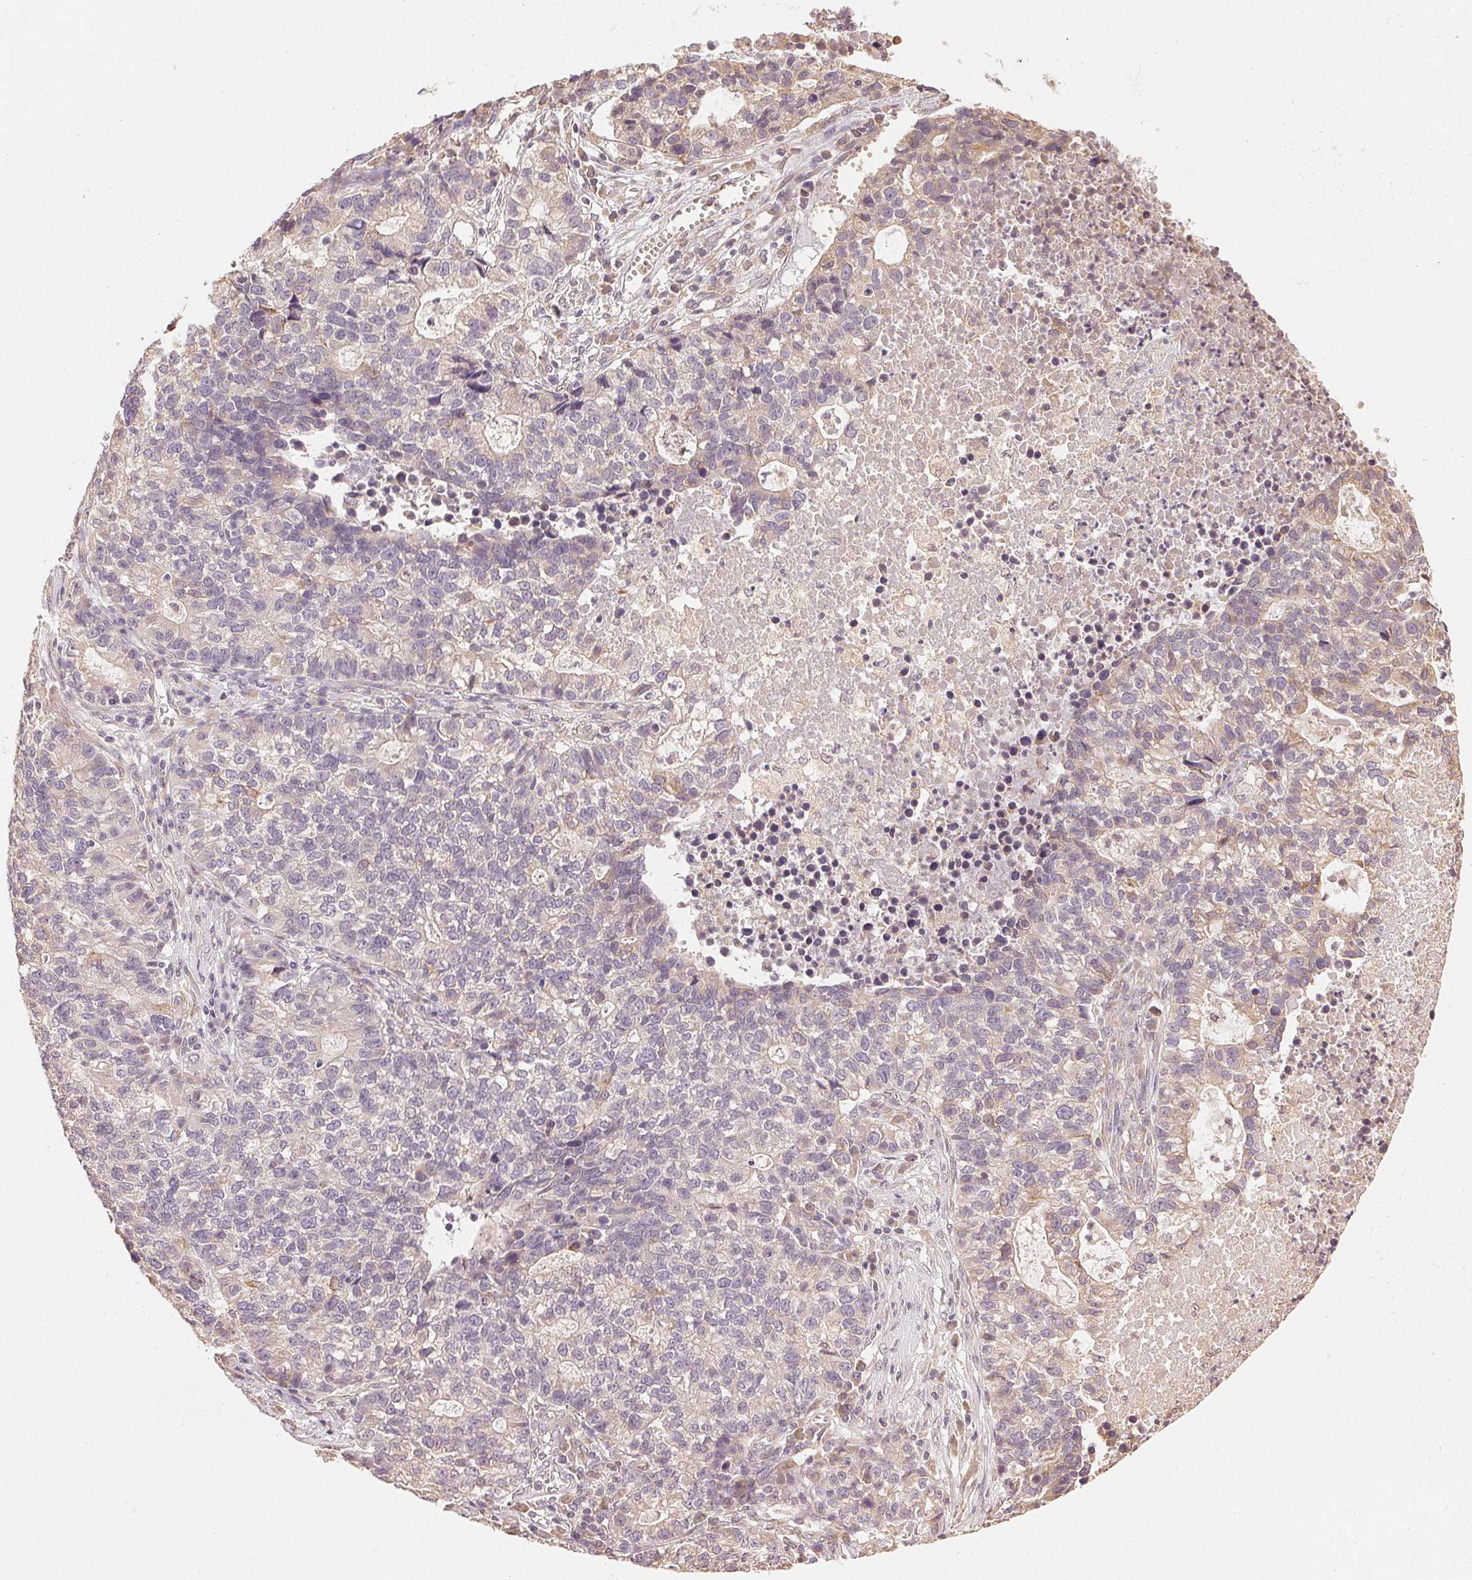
{"staining": {"intensity": "negative", "quantity": "none", "location": "none"}, "tissue": "lung cancer", "cell_type": "Tumor cells", "image_type": "cancer", "snomed": [{"axis": "morphology", "description": "Adenocarcinoma, NOS"}, {"axis": "topography", "description": "Lung"}], "caption": "Tumor cells are negative for protein expression in human lung cancer (adenocarcinoma). (Stains: DAB (3,3'-diaminobenzidine) immunohistochemistry (IHC) with hematoxylin counter stain, Microscopy: brightfield microscopy at high magnification).", "gene": "SEZ6L2", "patient": {"sex": "male", "age": 57}}